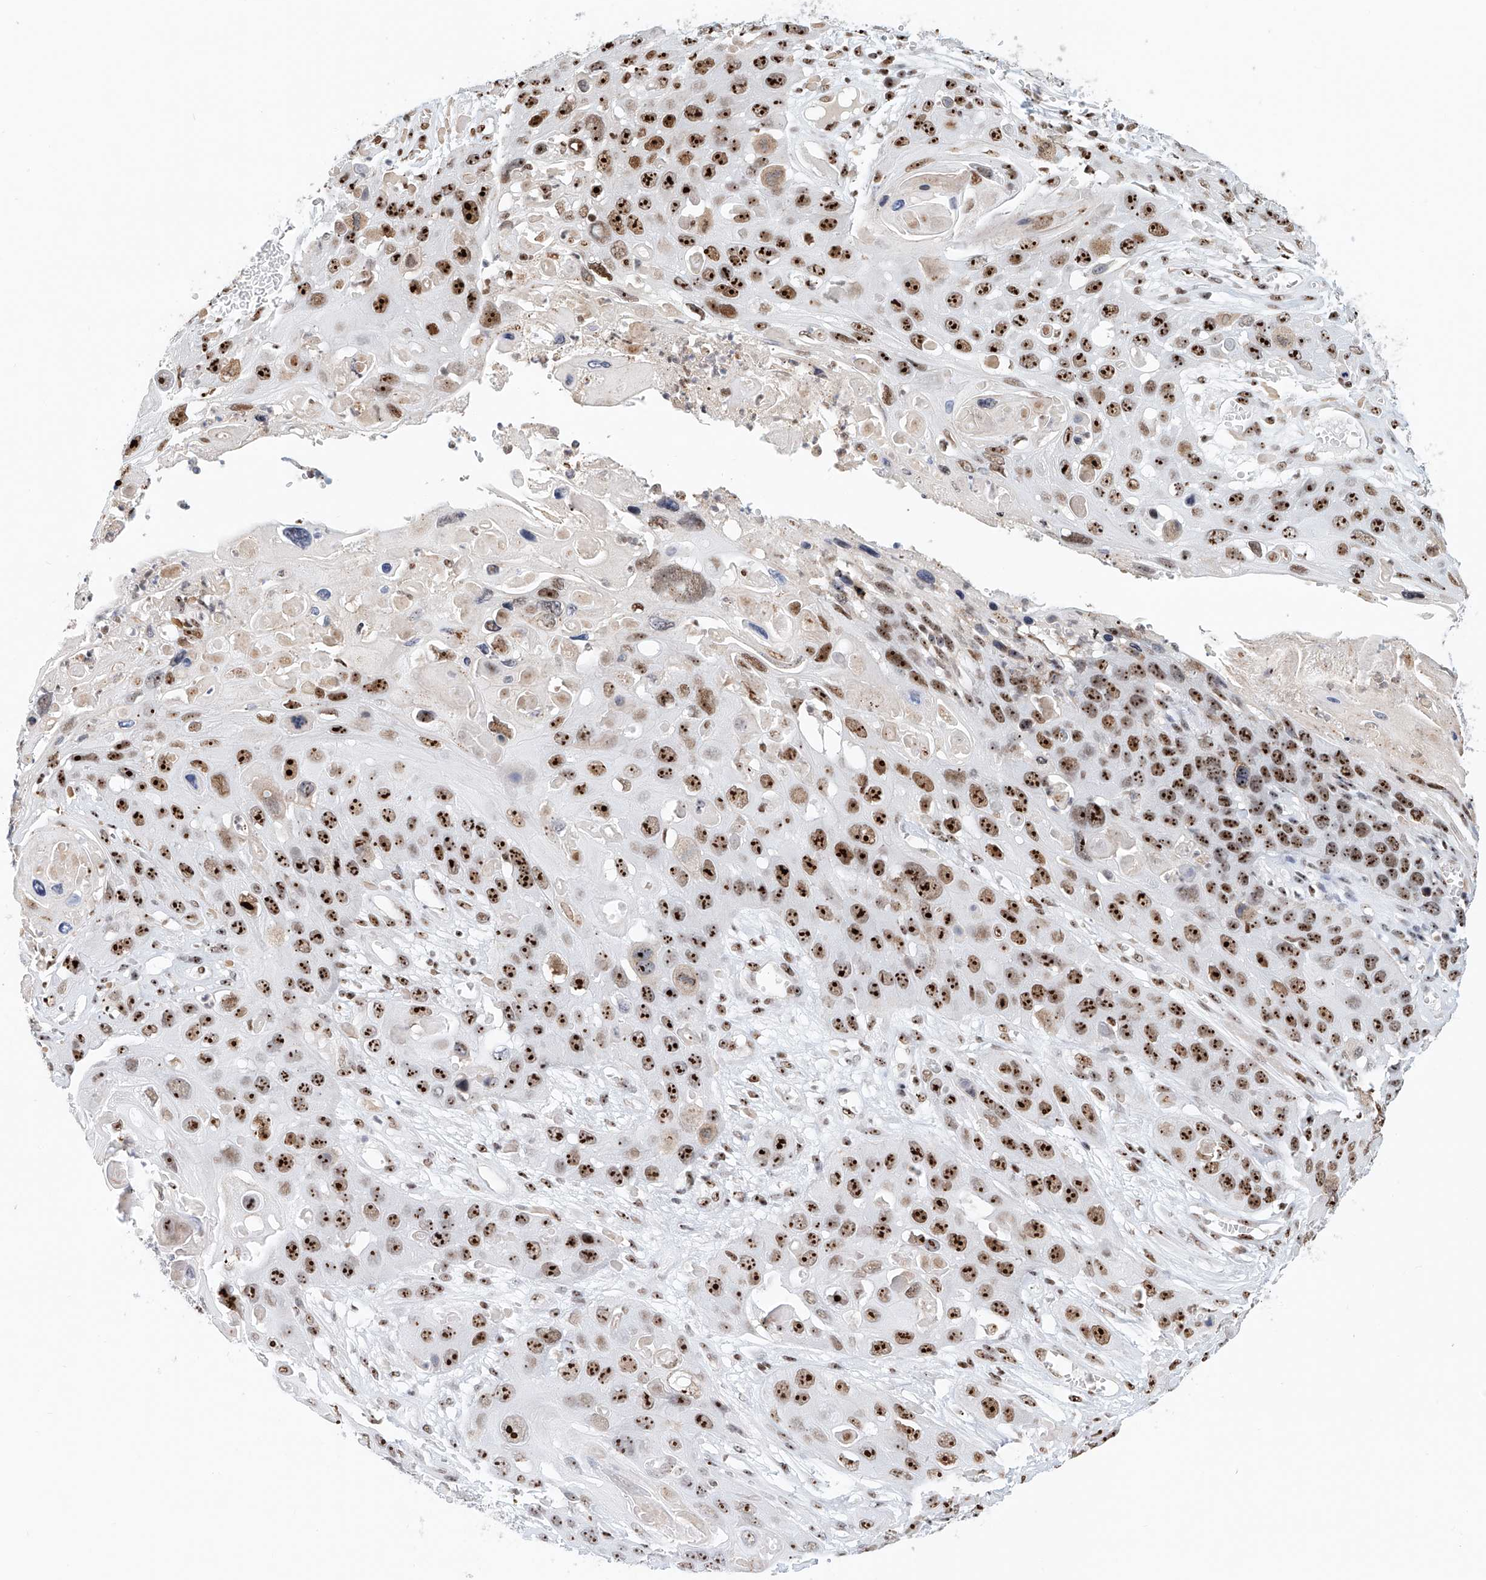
{"staining": {"intensity": "strong", "quantity": ">75%", "location": "nuclear"}, "tissue": "skin cancer", "cell_type": "Tumor cells", "image_type": "cancer", "snomed": [{"axis": "morphology", "description": "Squamous cell carcinoma, NOS"}, {"axis": "topography", "description": "Skin"}], "caption": "Brown immunohistochemical staining in human squamous cell carcinoma (skin) reveals strong nuclear expression in approximately >75% of tumor cells. The staining was performed using DAB (3,3'-diaminobenzidine) to visualize the protein expression in brown, while the nuclei were stained in blue with hematoxylin (Magnification: 20x).", "gene": "PRUNE2", "patient": {"sex": "male", "age": 55}}